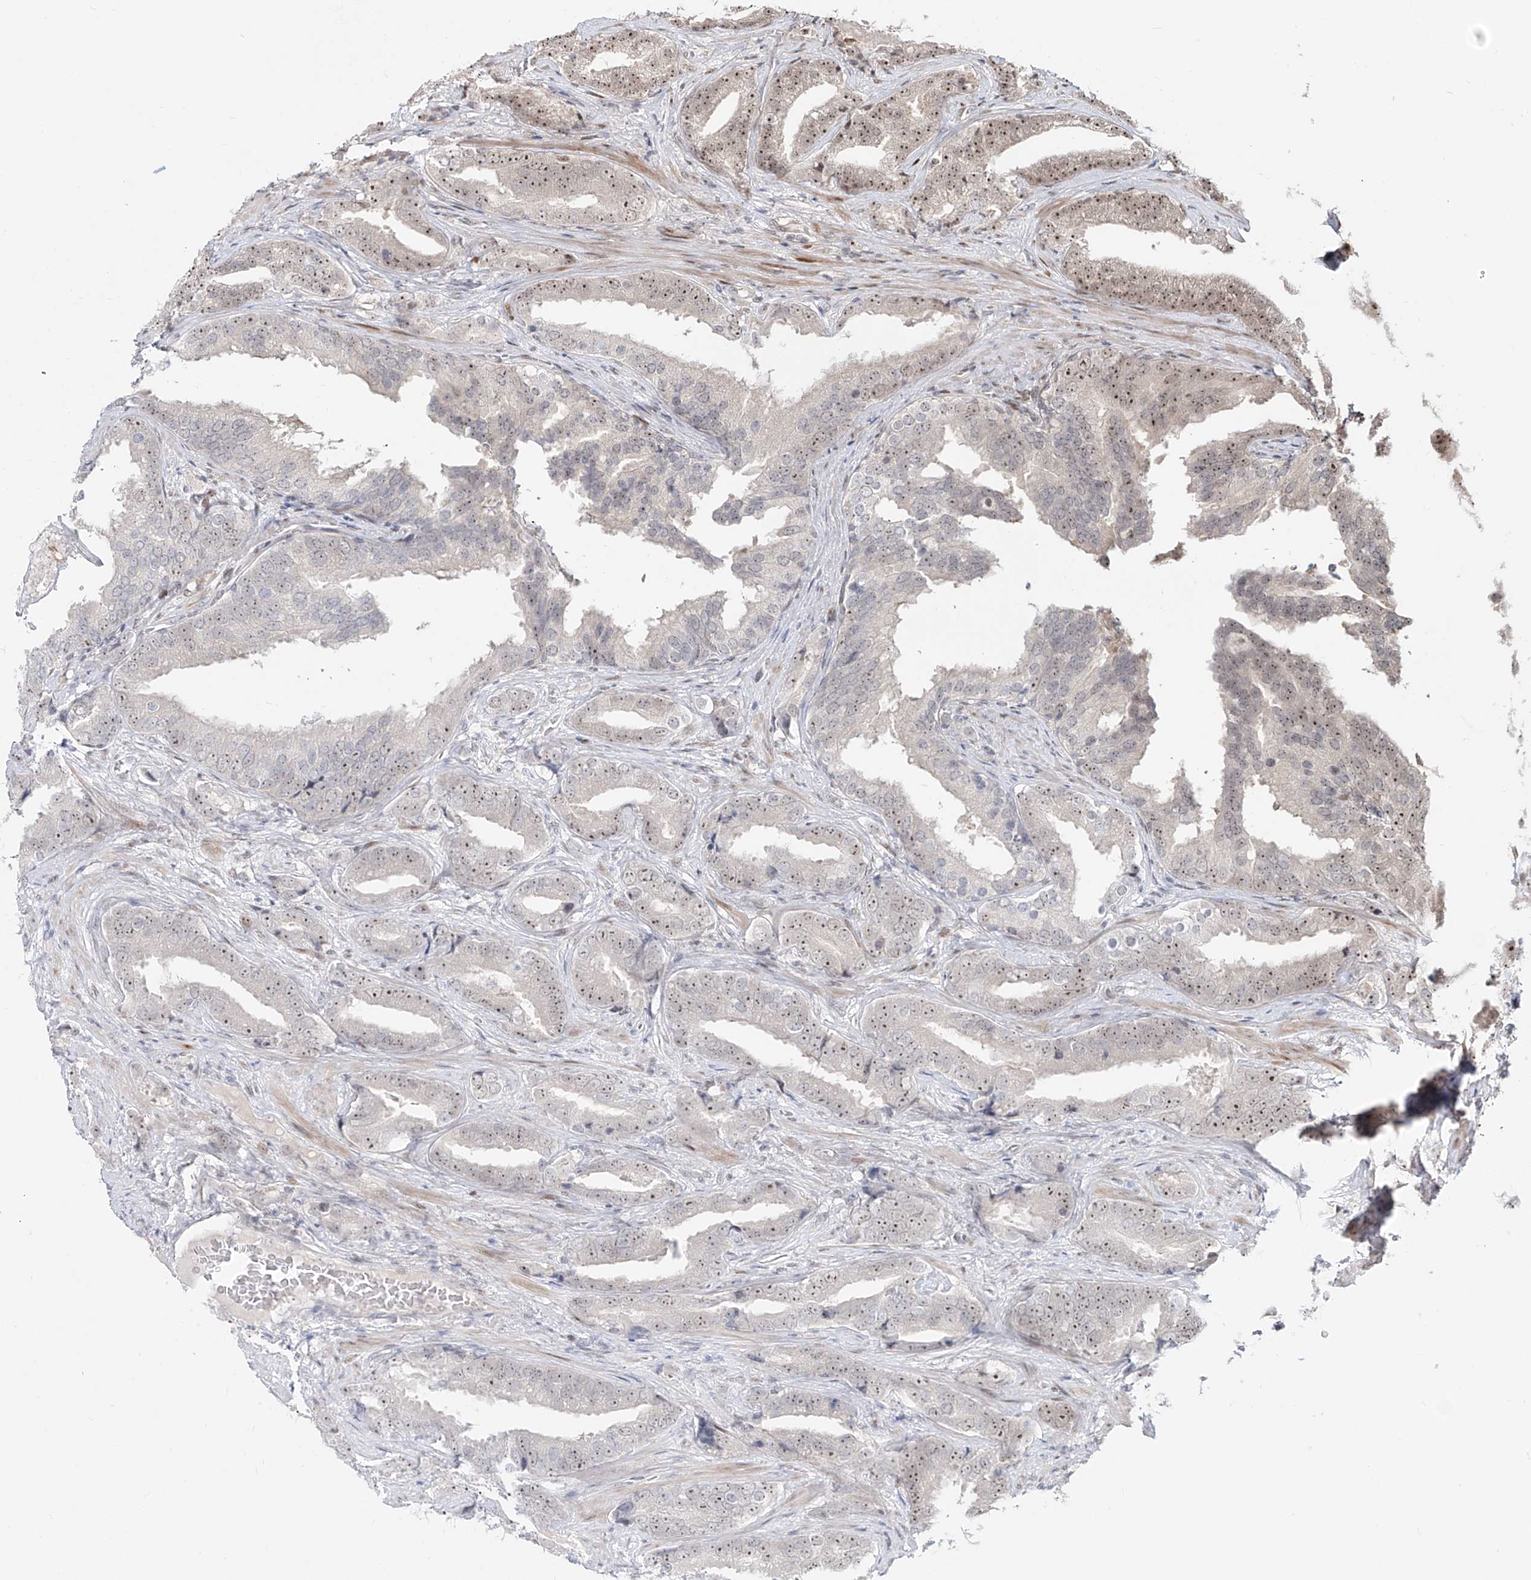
{"staining": {"intensity": "moderate", "quantity": "25%-75%", "location": "nuclear"}, "tissue": "prostate cancer", "cell_type": "Tumor cells", "image_type": "cancer", "snomed": [{"axis": "morphology", "description": "Adenocarcinoma, Low grade"}, {"axis": "topography", "description": "Prostate"}], "caption": "Moderate nuclear protein expression is seen in approximately 25%-75% of tumor cells in low-grade adenocarcinoma (prostate).", "gene": "ZNF710", "patient": {"sex": "male", "age": 67}}